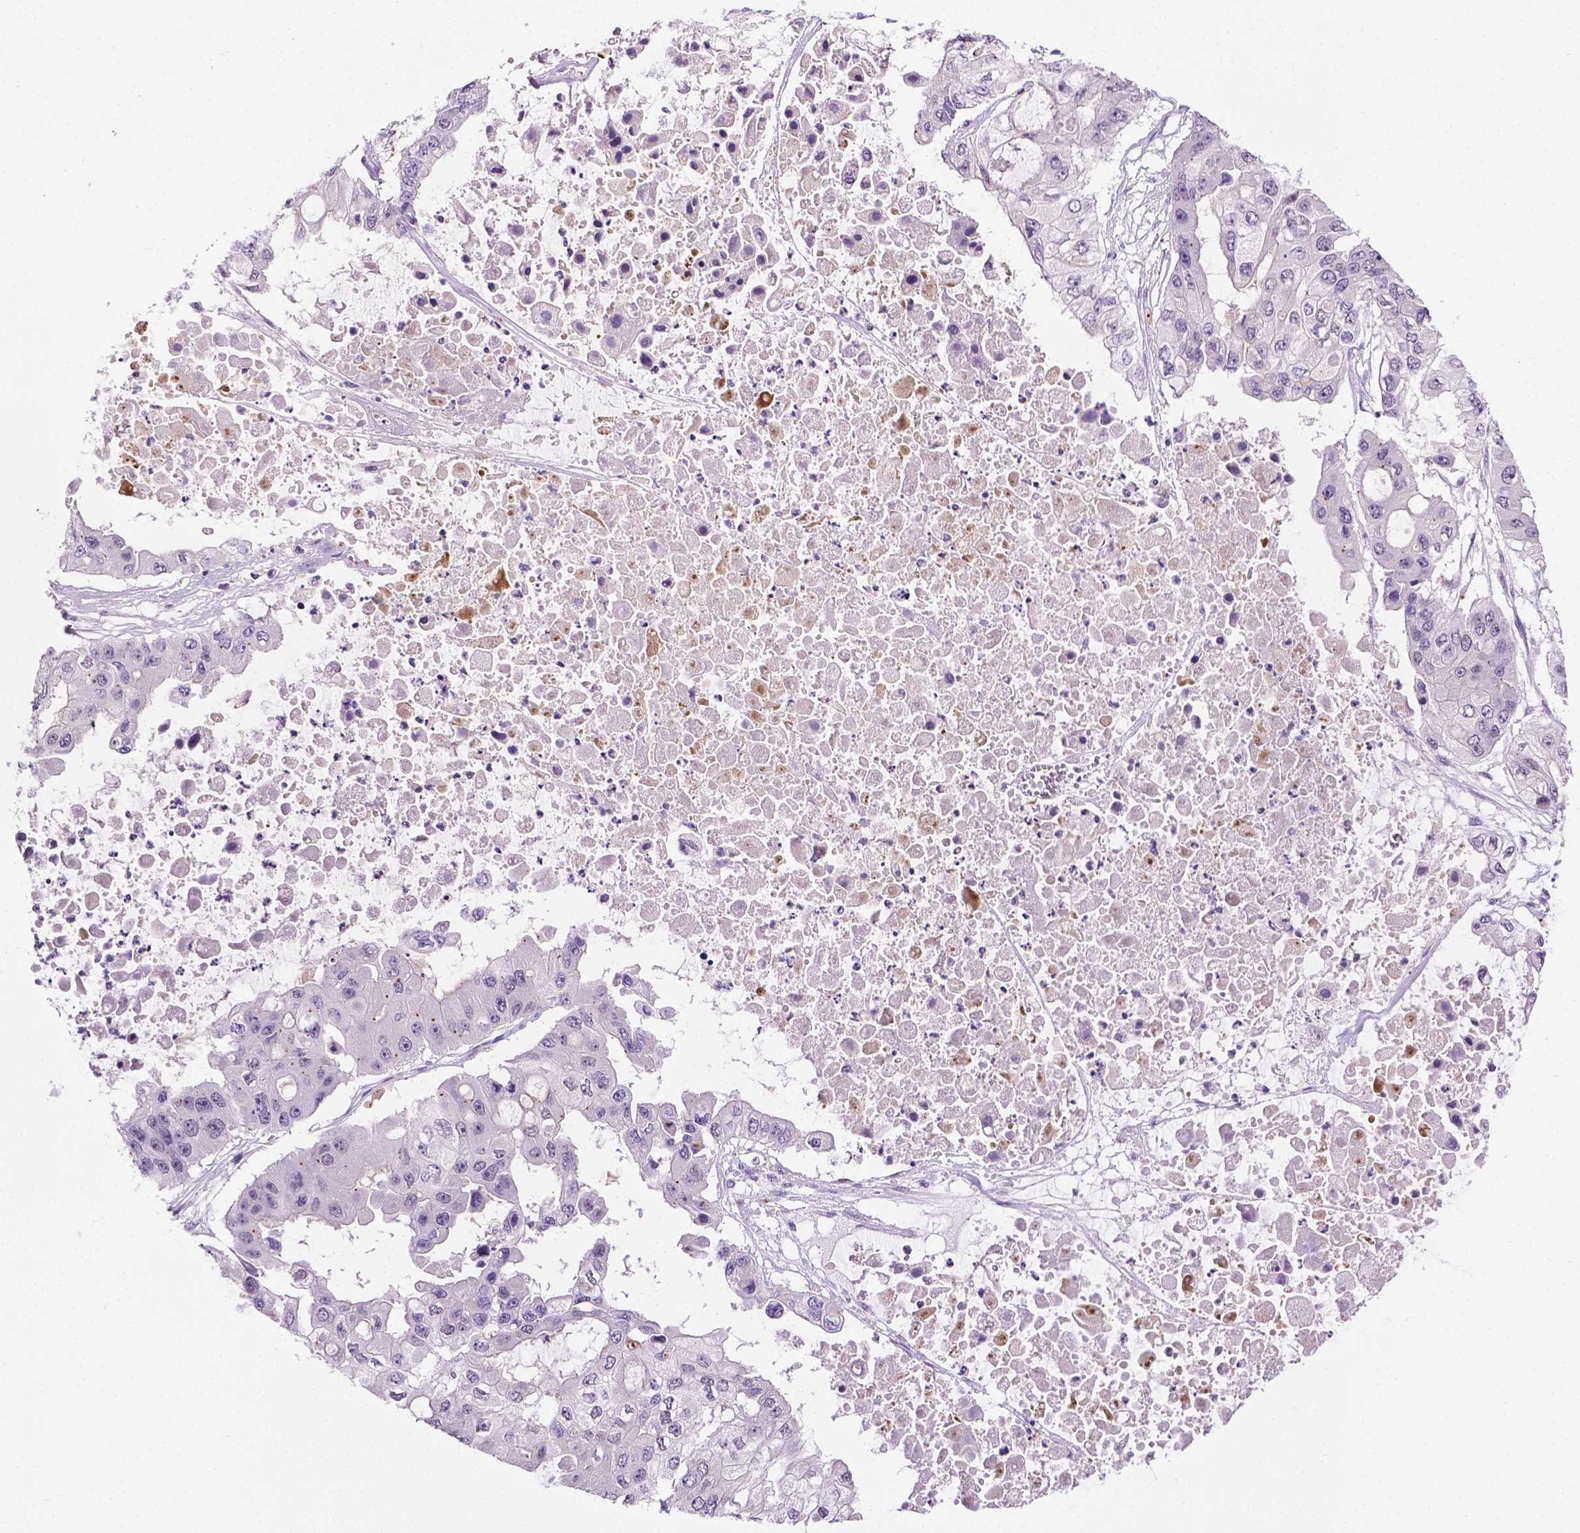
{"staining": {"intensity": "negative", "quantity": "none", "location": "none"}, "tissue": "ovarian cancer", "cell_type": "Tumor cells", "image_type": "cancer", "snomed": [{"axis": "morphology", "description": "Cystadenocarcinoma, serous, NOS"}, {"axis": "topography", "description": "Ovary"}], "caption": "This image is of ovarian cancer stained with IHC to label a protein in brown with the nuclei are counter-stained blue. There is no expression in tumor cells.", "gene": "MMP27", "patient": {"sex": "female", "age": 56}}